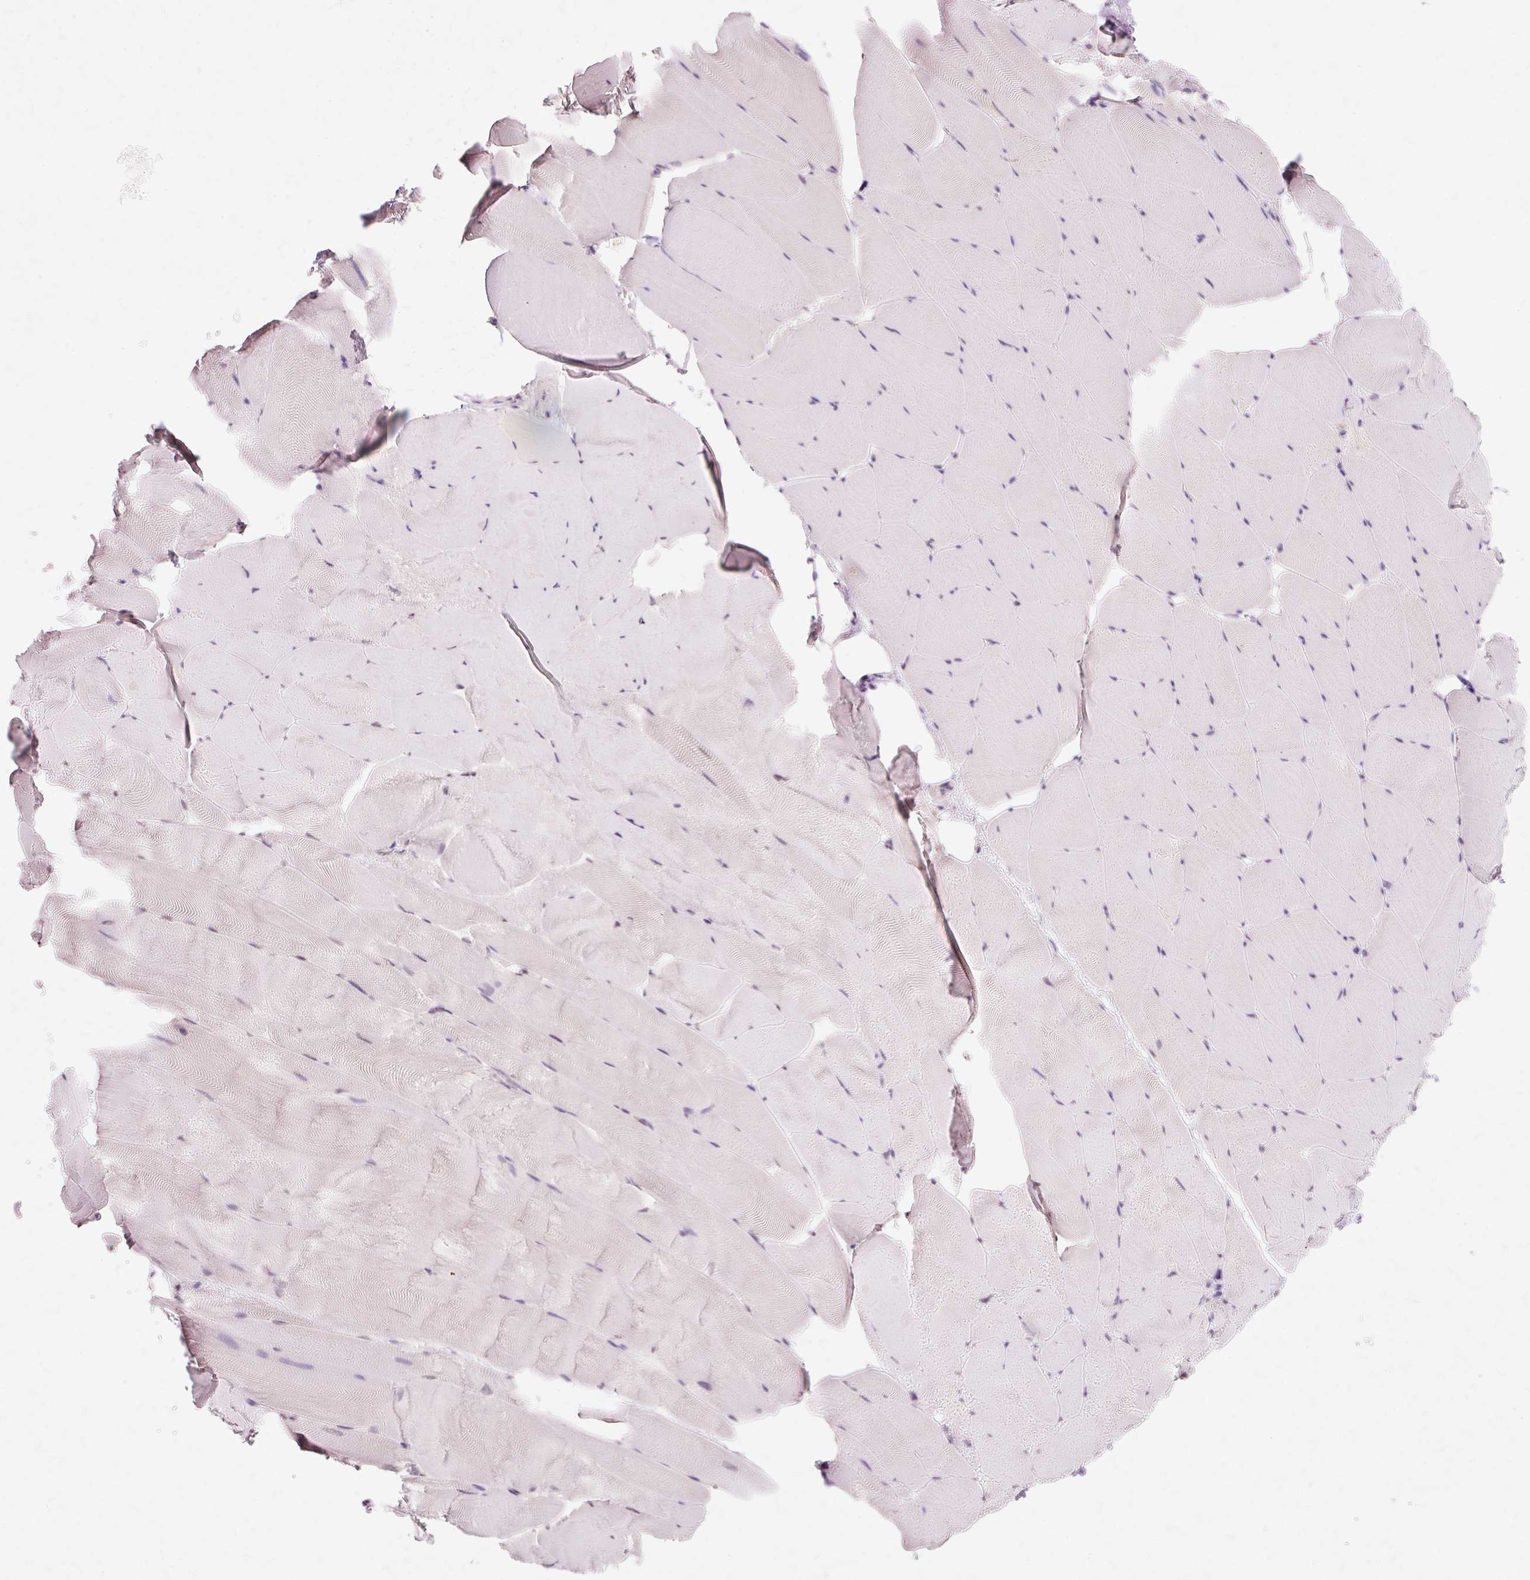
{"staining": {"intensity": "negative", "quantity": "none", "location": "none"}, "tissue": "skeletal muscle", "cell_type": "Myocytes", "image_type": "normal", "snomed": [{"axis": "morphology", "description": "Normal tissue, NOS"}, {"axis": "topography", "description": "Skeletal muscle"}], "caption": "Protein analysis of benign skeletal muscle demonstrates no significant expression in myocytes. (DAB immunohistochemistry visualized using brightfield microscopy, high magnification).", "gene": "VN1R2", "patient": {"sex": "female", "age": 64}}